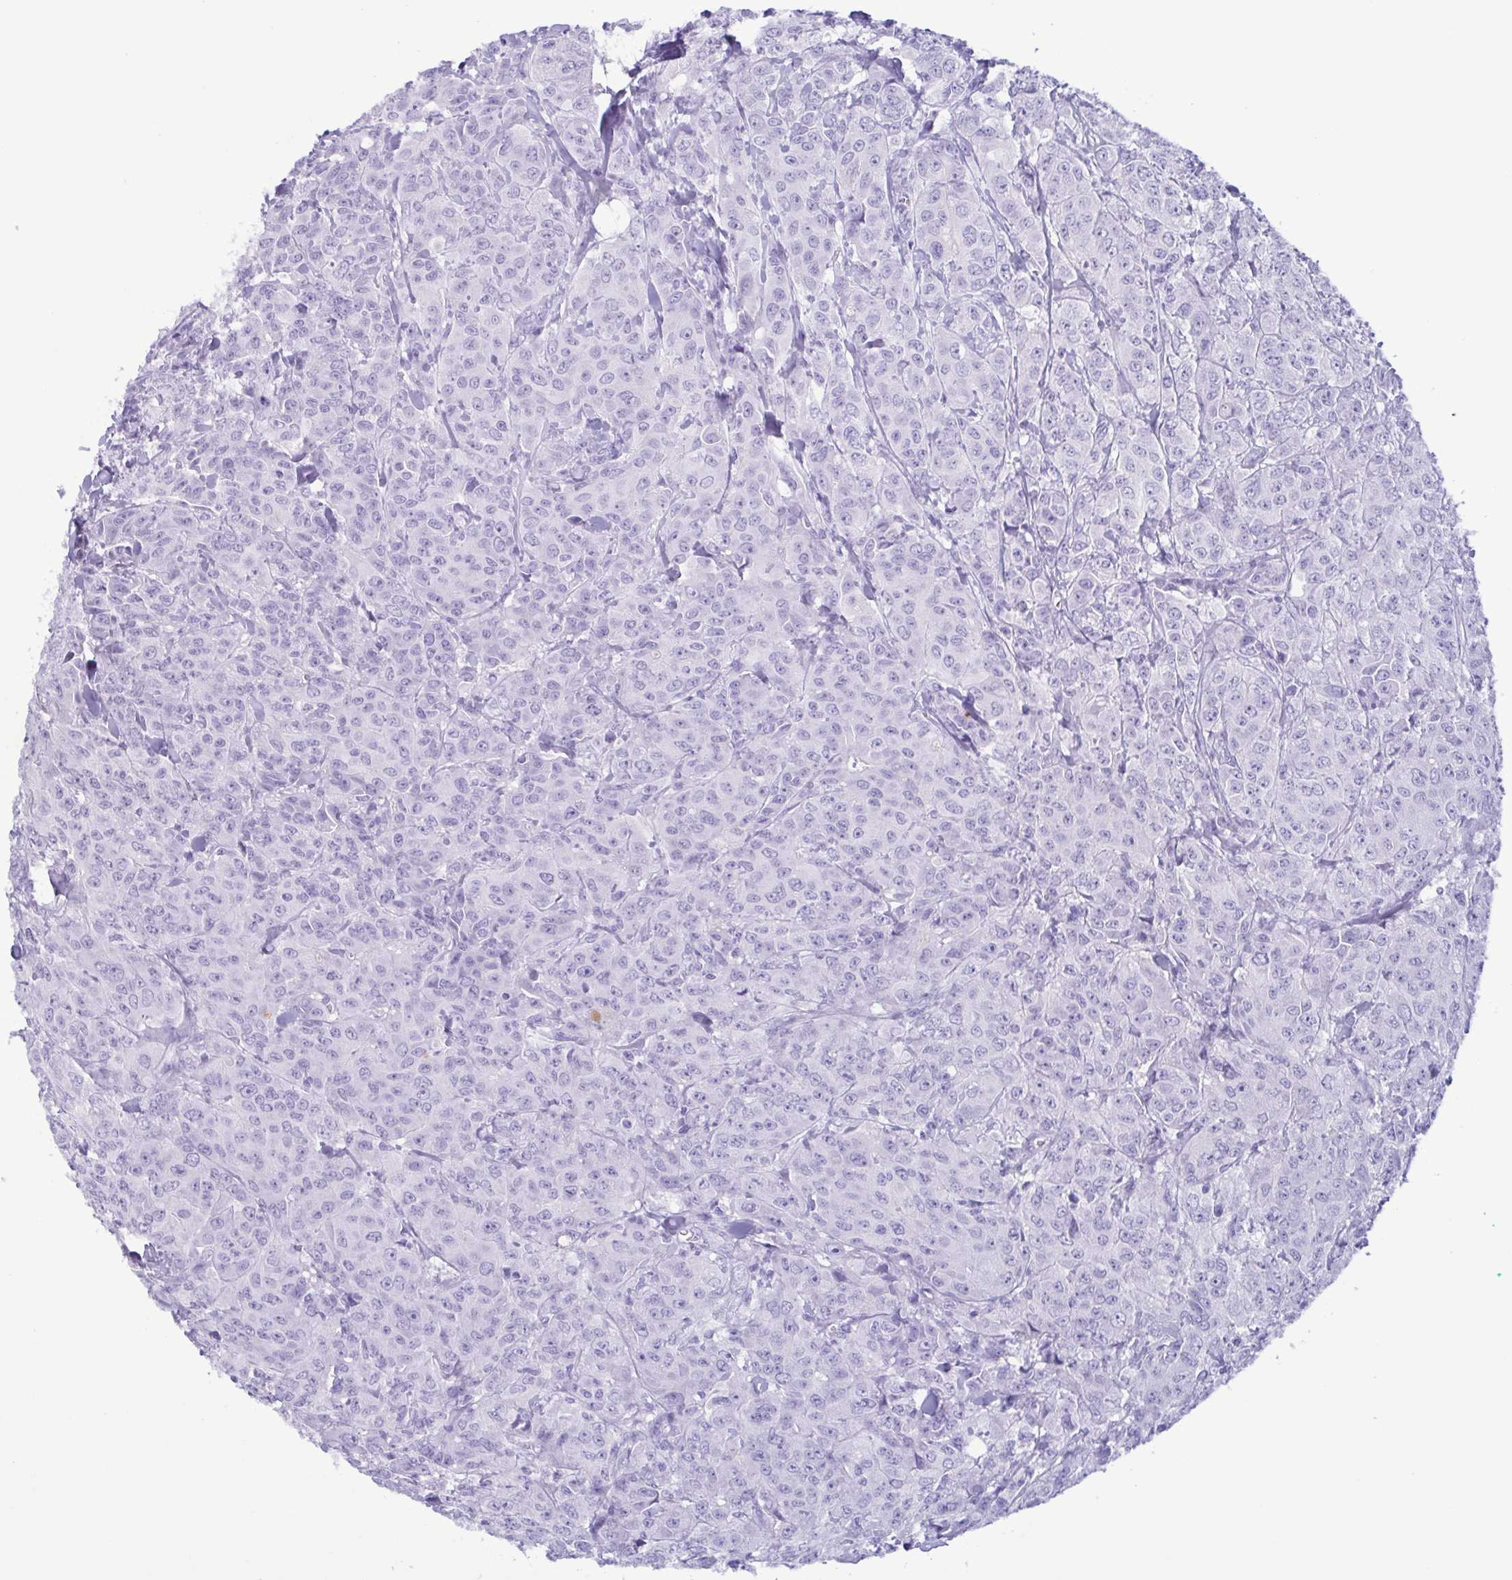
{"staining": {"intensity": "negative", "quantity": "none", "location": "none"}, "tissue": "breast cancer", "cell_type": "Tumor cells", "image_type": "cancer", "snomed": [{"axis": "morphology", "description": "Normal tissue, NOS"}, {"axis": "morphology", "description": "Duct carcinoma"}, {"axis": "topography", "description": "Breast"}], "caption": "Micrograph shows no significant protein staining in tumor cells of breast cancer.", "gene": "LTF", "patient": {"sex": "female", "age": 43}}